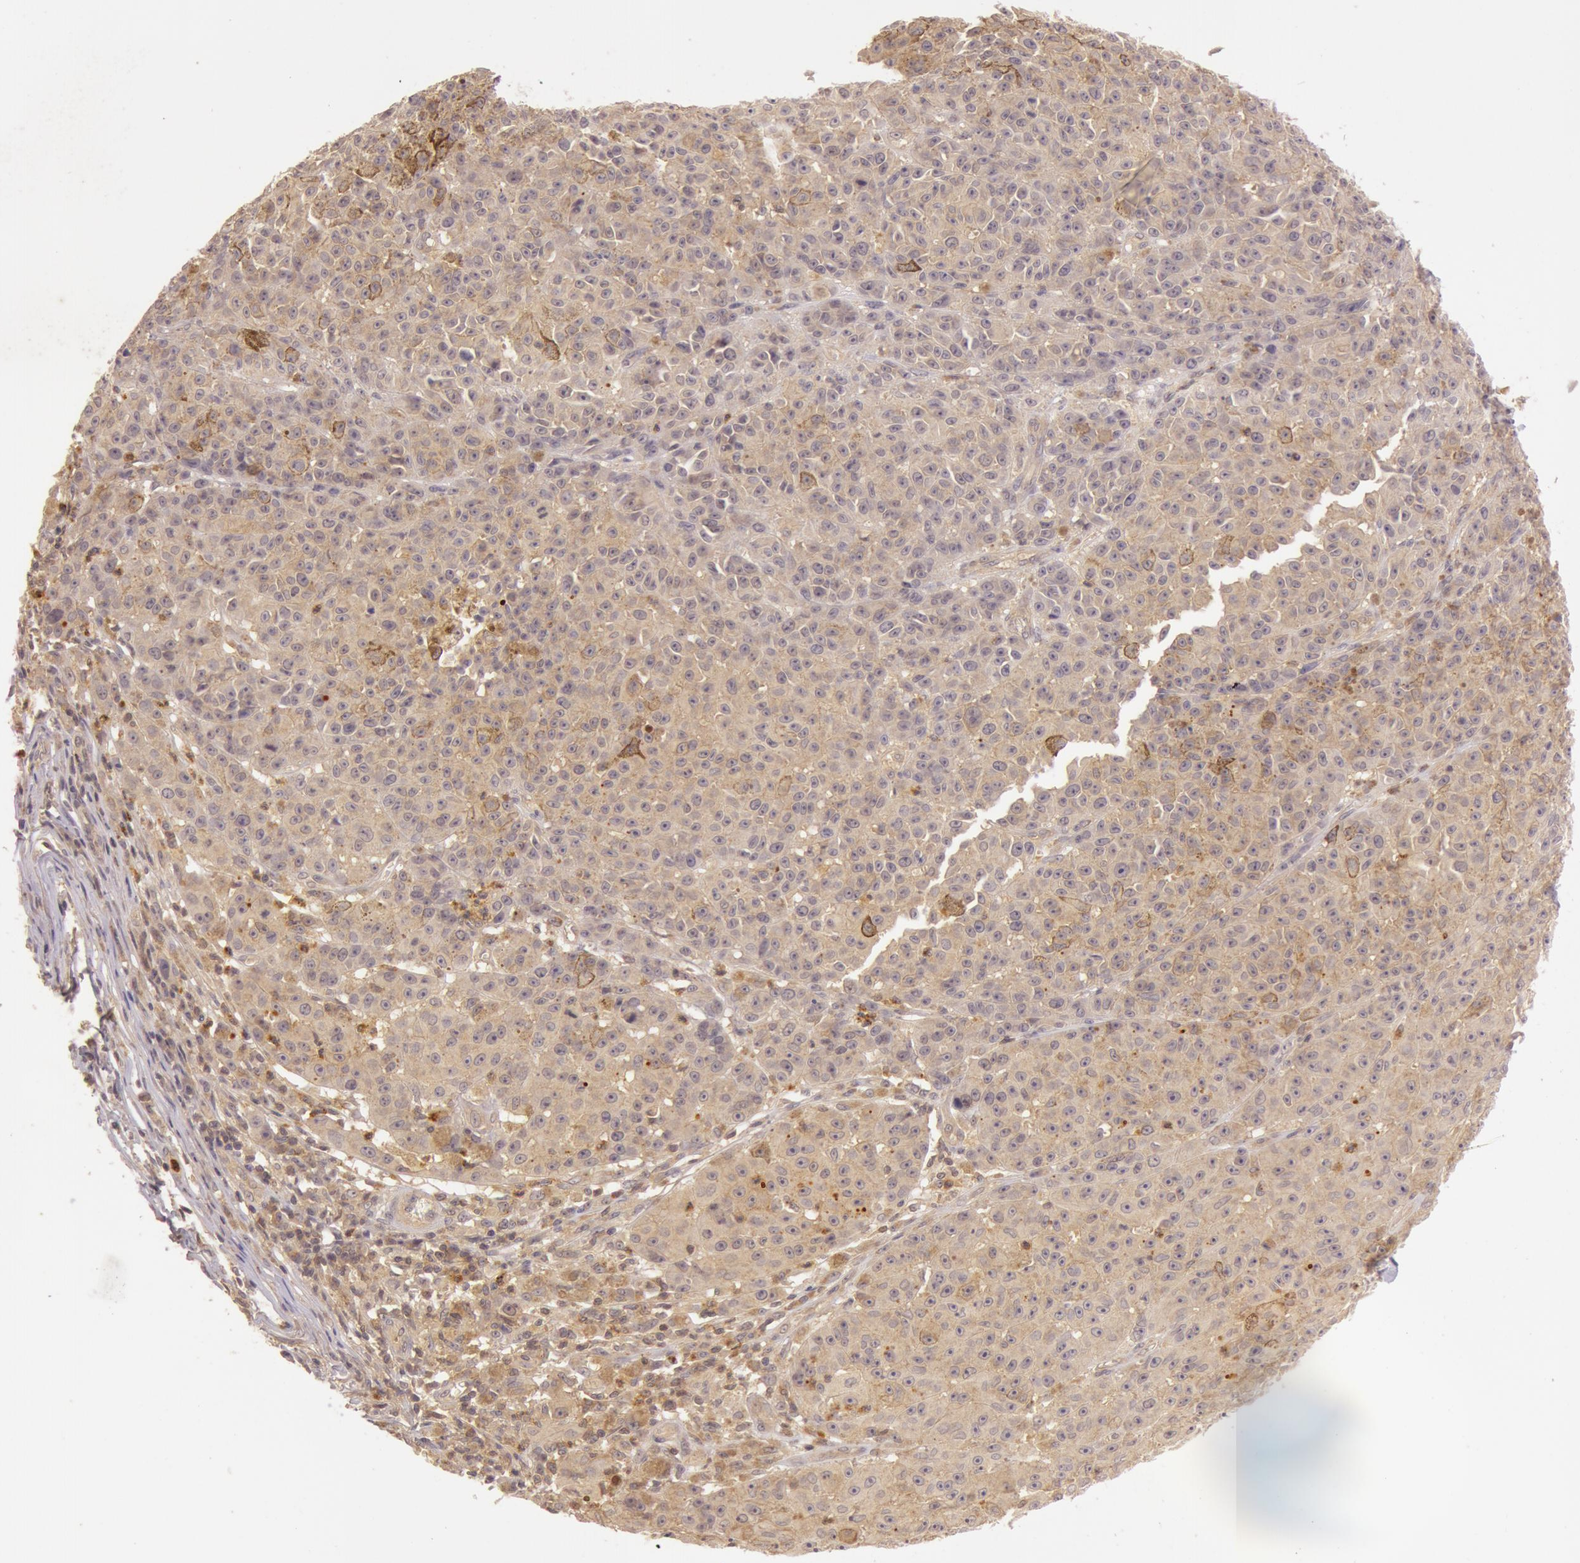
{"staining": {"intensity": "weak", "quantity": ">75%", "location": "cytoplasmic/membranous"}, "tissue": "melanoma", "cell_type": "Tumor cells", "image_type": "cancer", "snomed": [{"axis": "morphology", "description": "Malignant melanoma, NOS"}, {"axis": "topography", "description": "Skin"}], "caption": "The histopathology image exhibits a brown stain indicating the presence of a protein in the cytoplasmic/membranous of tumor cells in malignant melanoma.", "gene": "ATG2B", "patient": {"sex": "male", "age": 64}}